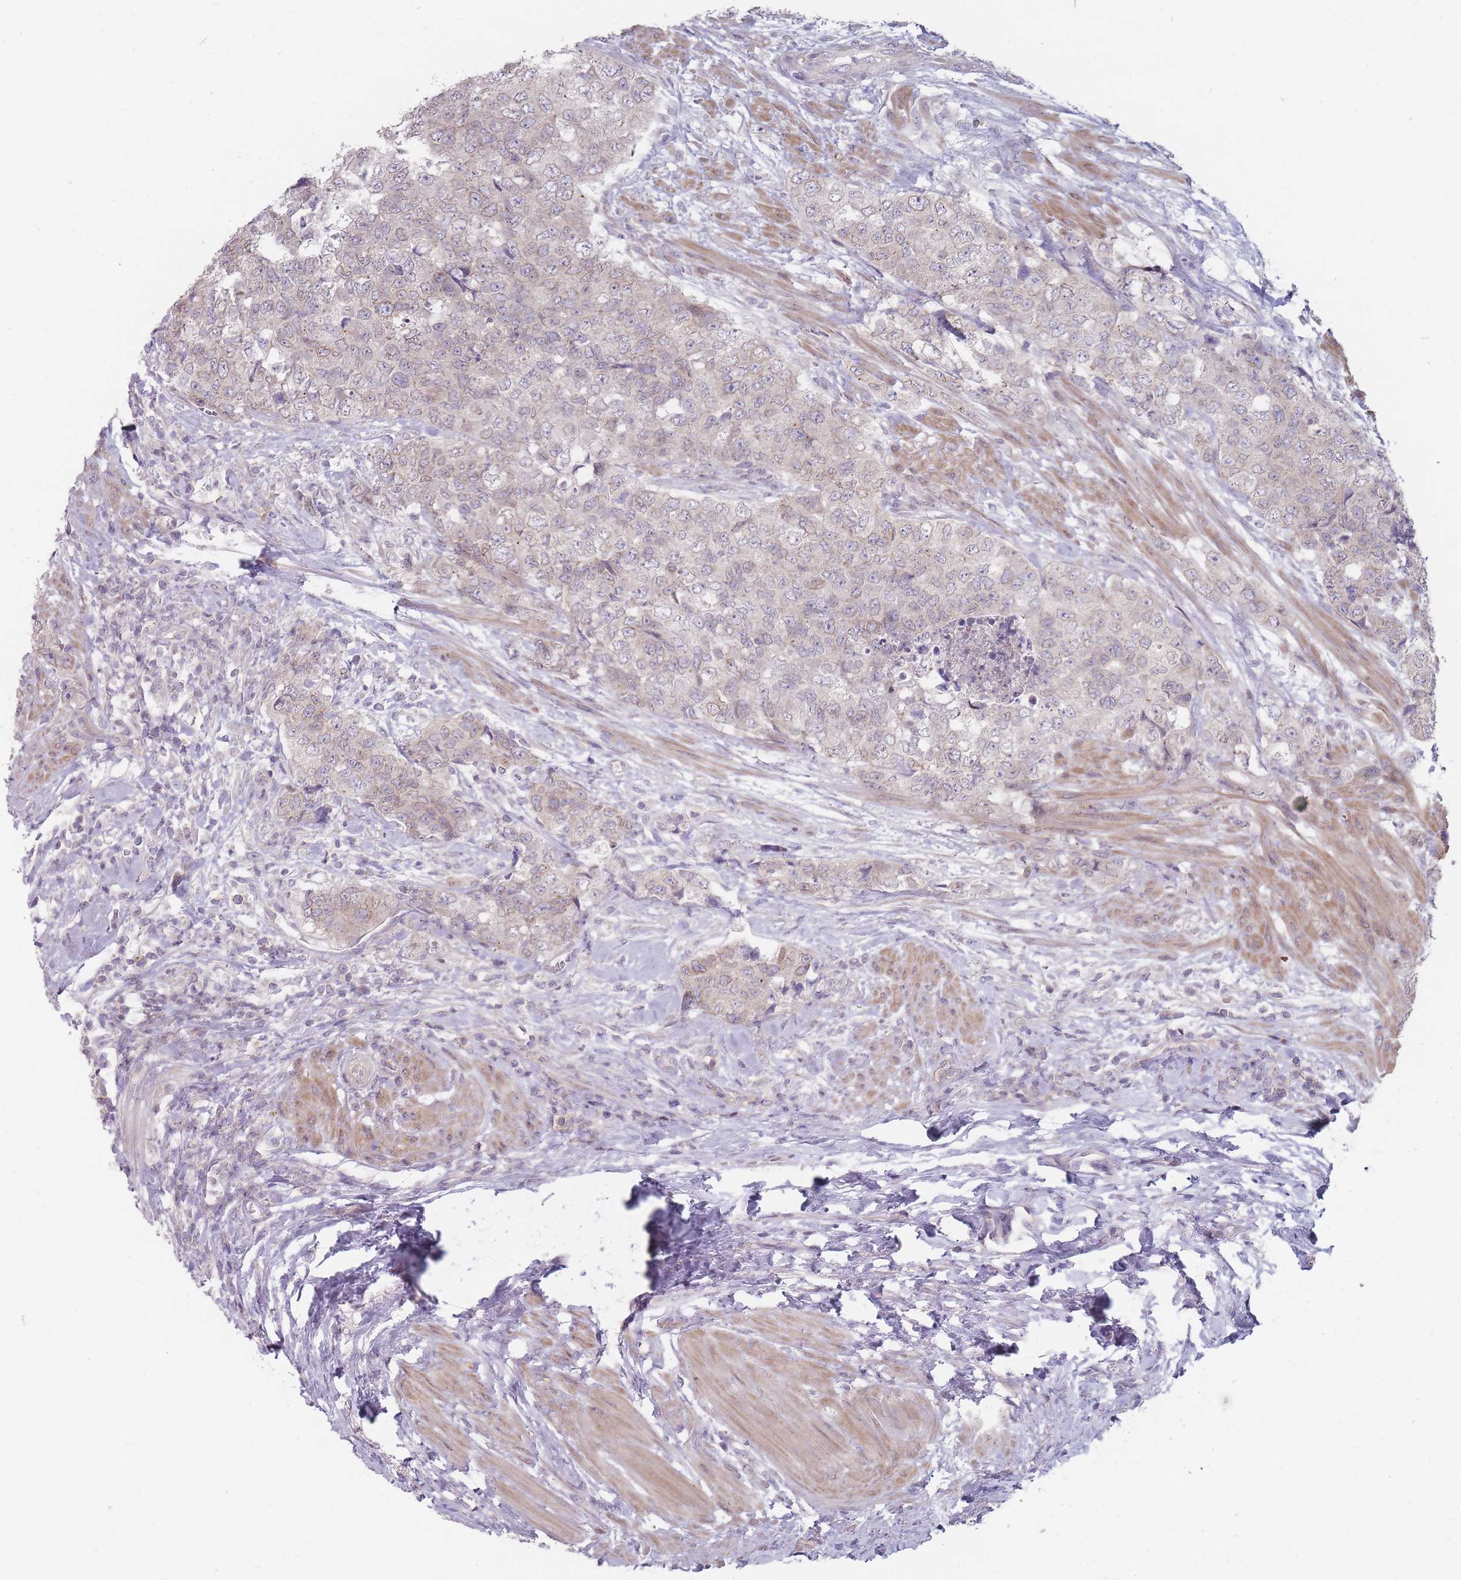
{"staining": {"intensity": "negative", "quantity": "none", "location": "none"}, "tissue": "urothelial cancer", "cell_type": "Tumor cells", "image_type": "cancer", "snomed": [{"axis": "morphology", "description": "Urothelial carcinoma, High grade"}, {"axis": "topography", "description": "Urinary bladder"}], "caption": "Urothelial cancer was stained to show a protein in brown. There is no significant staining in tumor cells. The staining was performed using DAB to visualize the protein expression in brown, while the nuclei were stained in blue with hematoxylin (Magnification: 20x).", "gene": "PCDH12", "patient": {"sex": "female", "age": 78}}